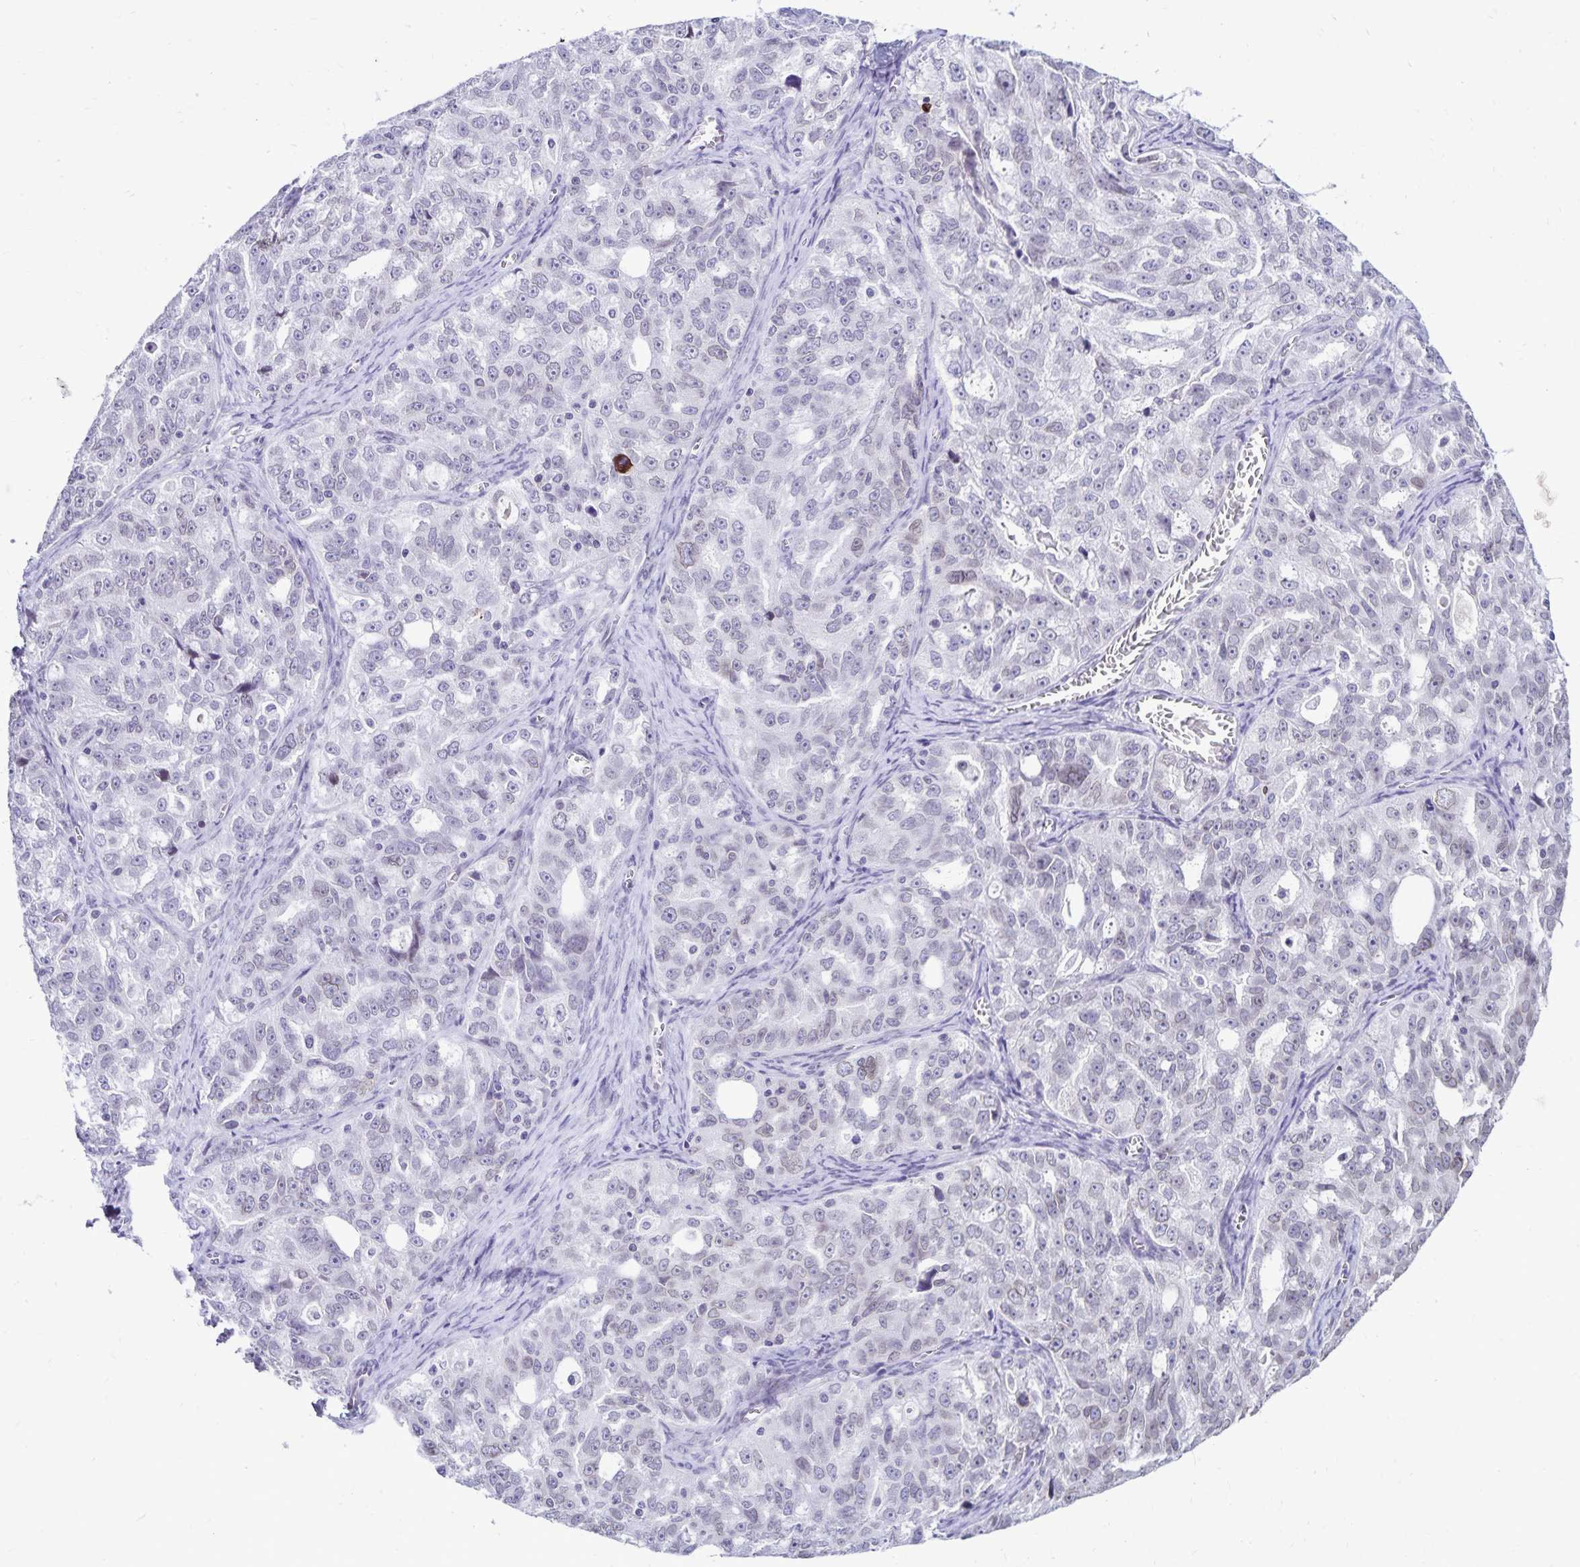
{"staining": {"intensity": "negative", "quantity": "none", "location": "none"}, "tissue": "ovarian cancer", "cell_type": "Tumor cells", "image_type": "cancer", "snomed": [{"axis": "morphology", "description": "Cystadenocarcinoma, serous, NOS"}, {"axis": "topography", "description": "Ovary"}], "caption": "Immunohistochemical staining of human ovarian cancer reveals no significant staining in tumor cells.", "gene": "FAM166C", "patient": {"sex": "female", "age": 51}}